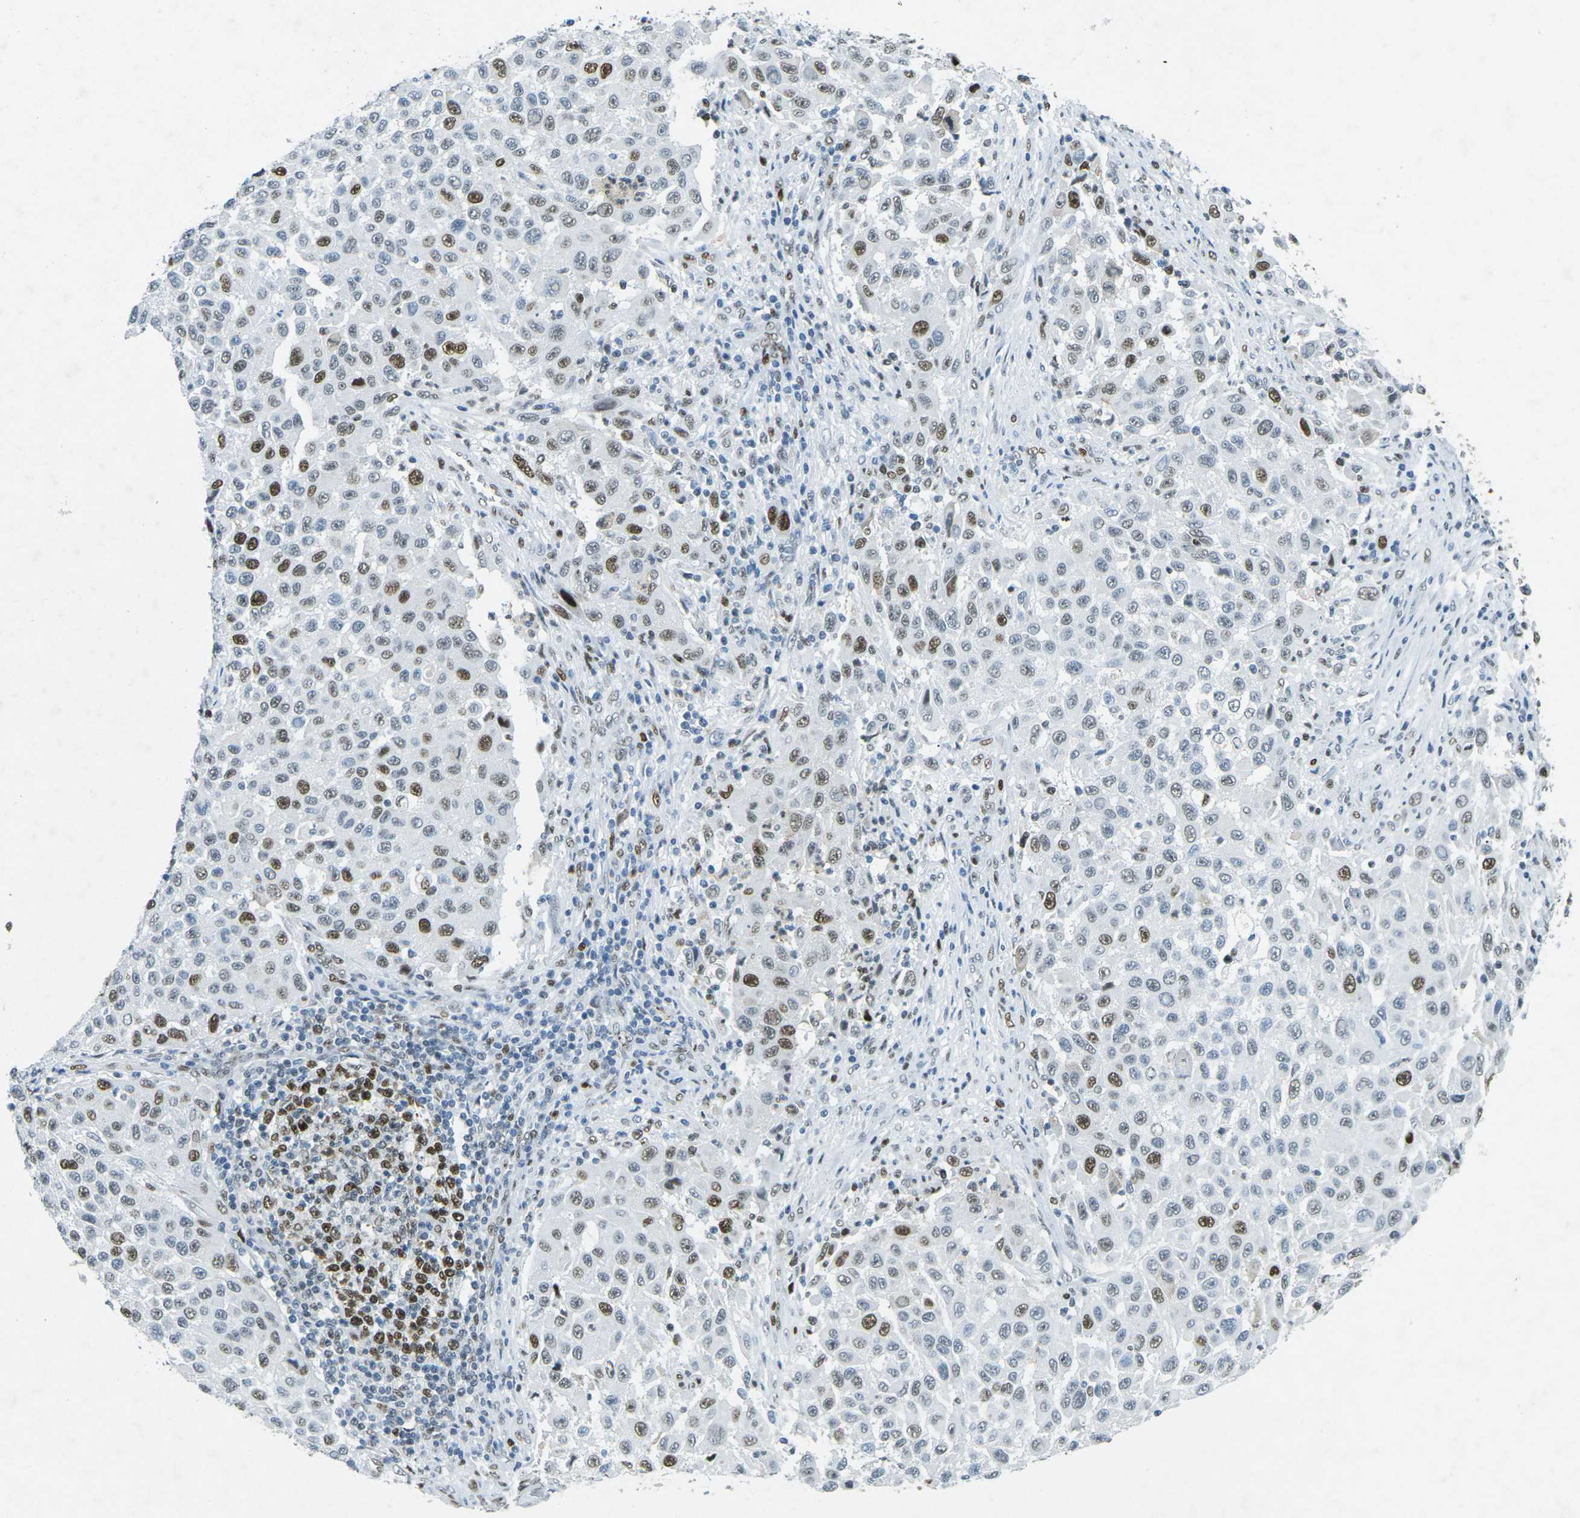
{"staining": {"intensity": "moderate", "quantity": ">75%", "location": "nuclear"}, "tissue": "melanoma", "cell_type": "Tumor cells", "image_type": "cancer", "snomed": [{"axis": "morphology", "description": "Malignant melanoma, Metastatic site"}, {"axis": "topography", "description": "Lymph node"}], "caption": "Human malignant melanoma (metastatic site) stained with a brown dye reveals moderate nuclear positive positivity in approximately >75% of tumor cells.", "gene": "RB1", "patient": {"sex": "male", "age": 61}}